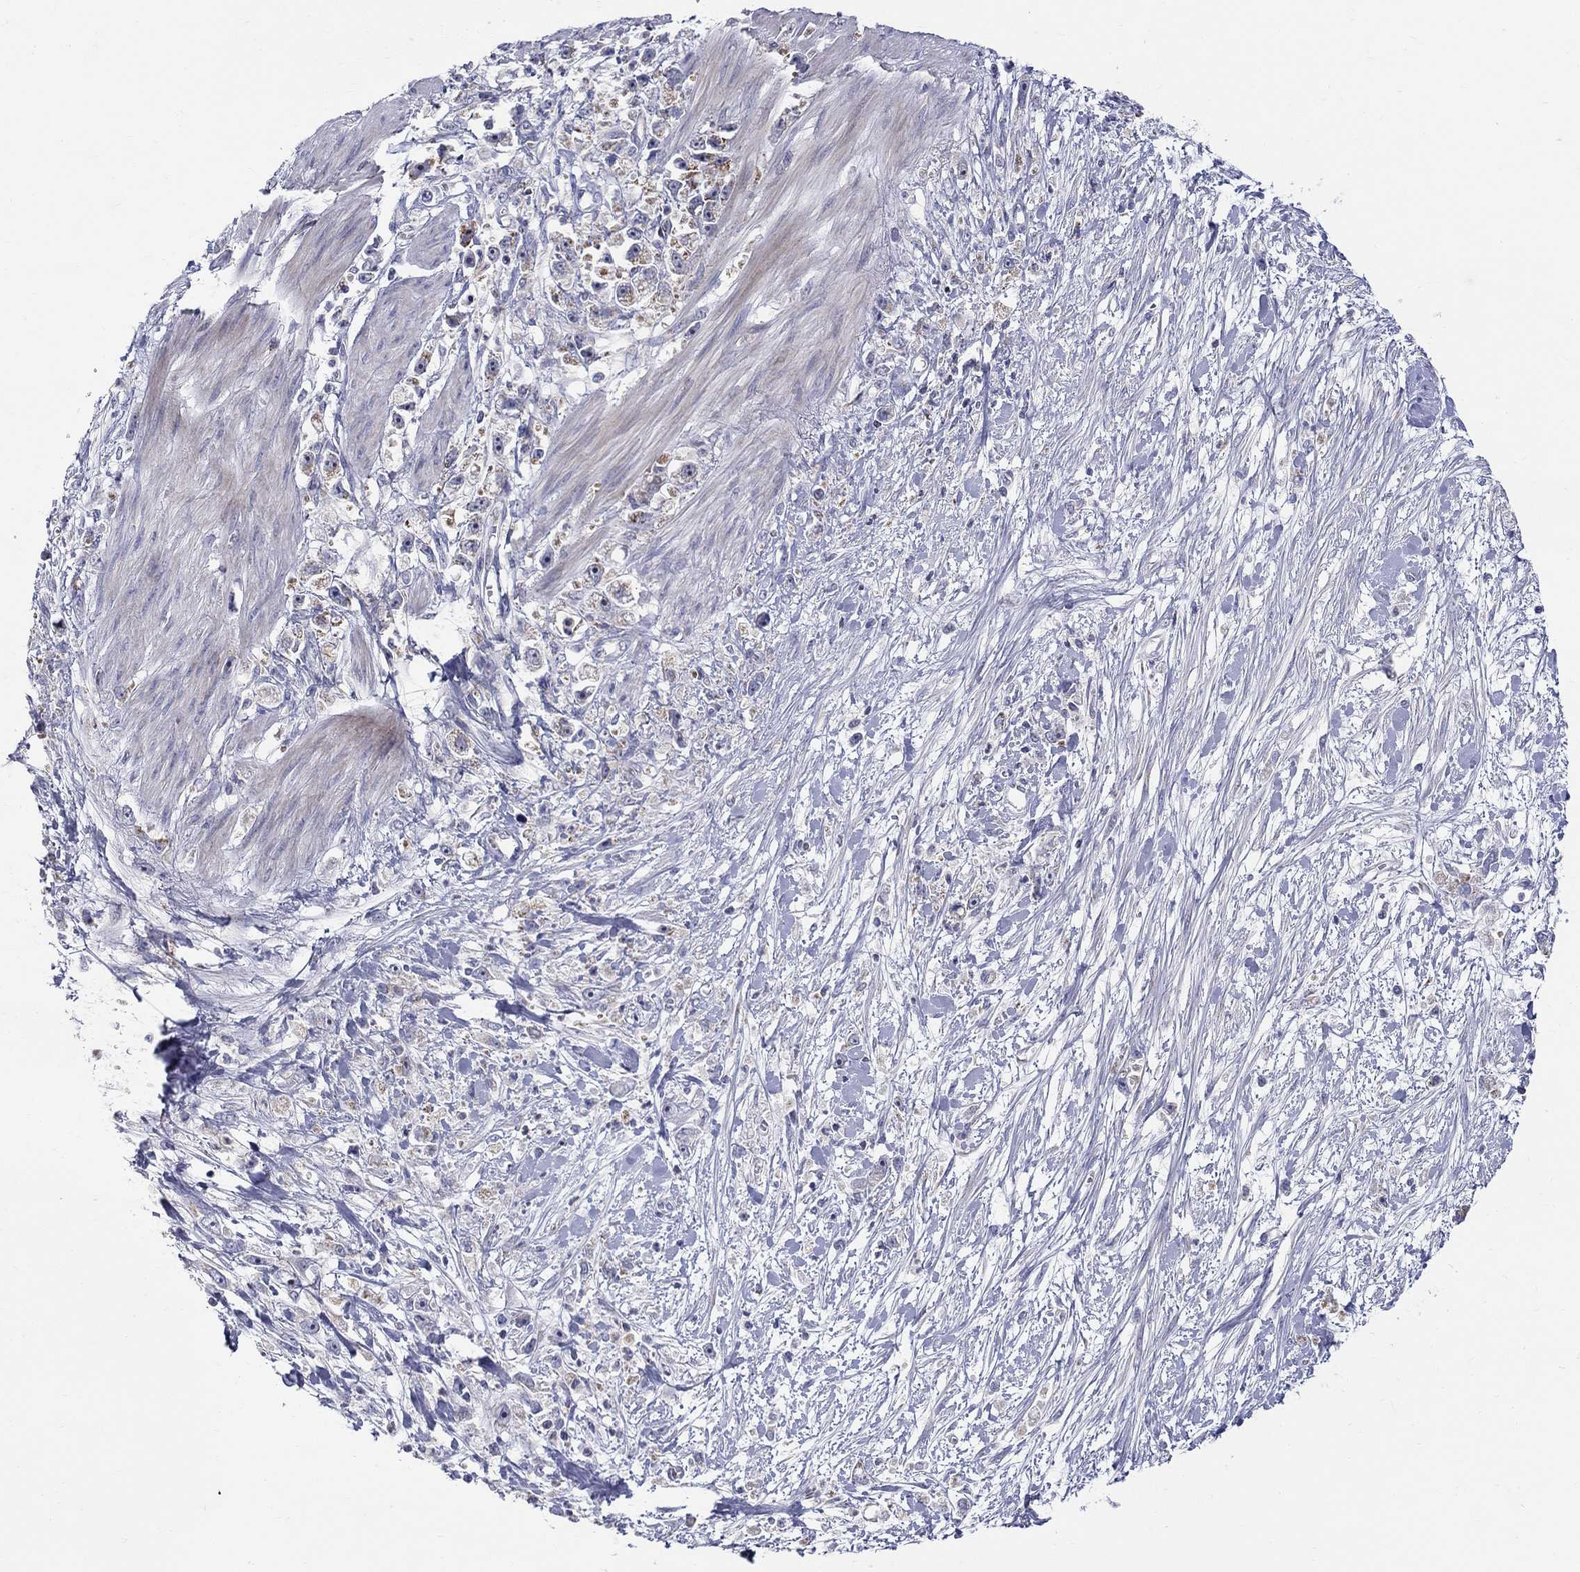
{"staining": {"intensity": "moderate", "quantity": "<25%", "location": "cytoplasmic/membranous"}, "tissue": "stomach cancer", "cell_type": "Tumor cells", "image_type": "cancer", "snomed": [{"axis": "morphology", "description": "Adenocarcinoma, NOS"}, {"axis": "topography", "description": "Stomach"}], "caption": "This photomicrograph shows adenocarcinoma (stomach) stained with immunohistochemistry (IHC) to label a protein in brown. The cytoplasmic/membranous of tumor cells show moderate positivity for the protein. Nuclei are counter-stained blue.", "gene": "HMX2", "patient": {"sex": "female", "age": 59}}